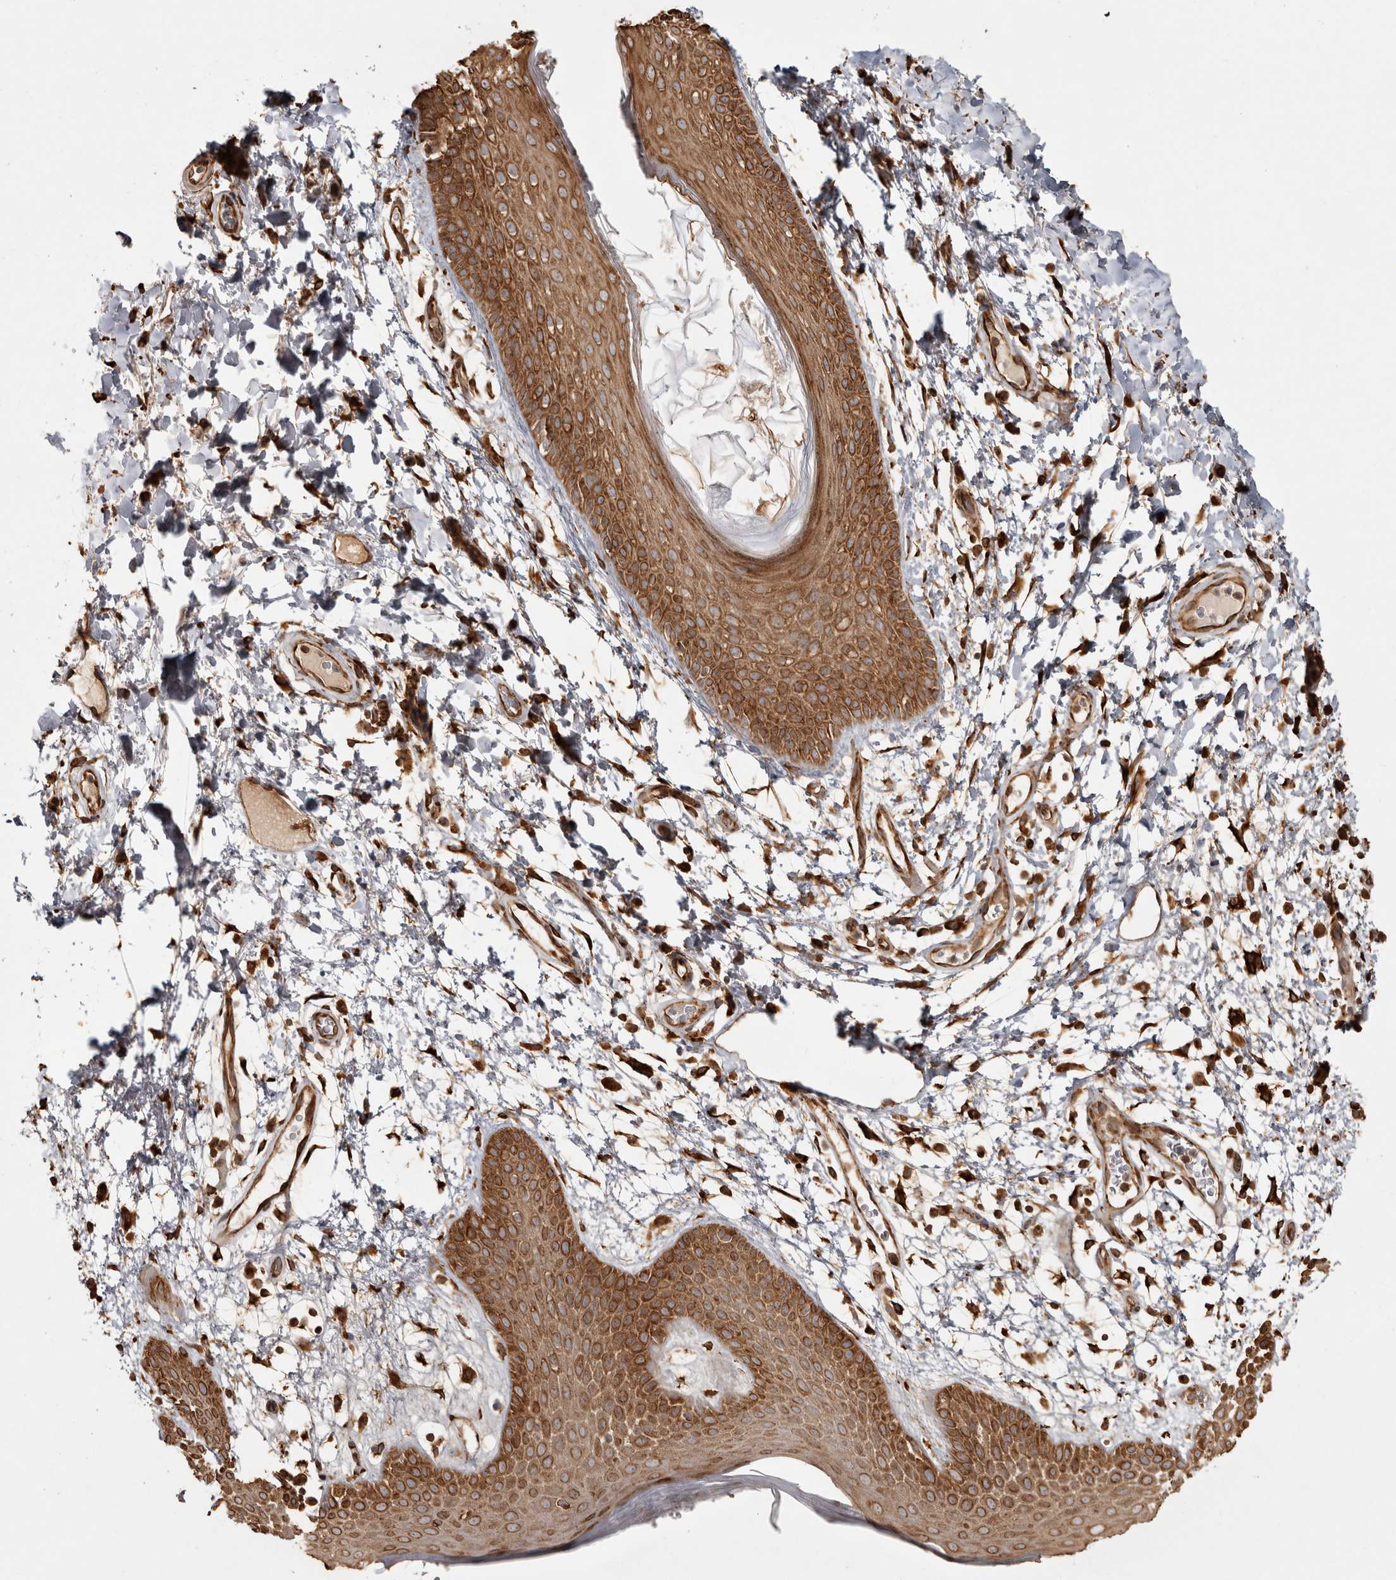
{"staining": {"intensity": "moderate", "quantity": ">75%", "location": "cytoplasmic/membranous"}, "tissue": "skin", "cell_type": "Epidermal cells", "image_type": "normal", "snomed": [{"axis": "morphology", "description": "Normal tissue, NOS"}, {"axis": "topography", "description": "Anal"}], "caption": "IHC histopathology image of benign skin: skin stained using immunohistochemistry reveals medium levels of moderate protein expression localized specifically in the cytoplasmic/membranous of epidermal cells, appearing as a cytoplasmic/membranous brown color.", "gene": "CAMSAP2", "patient": {"sex": "male", "age": 74}}